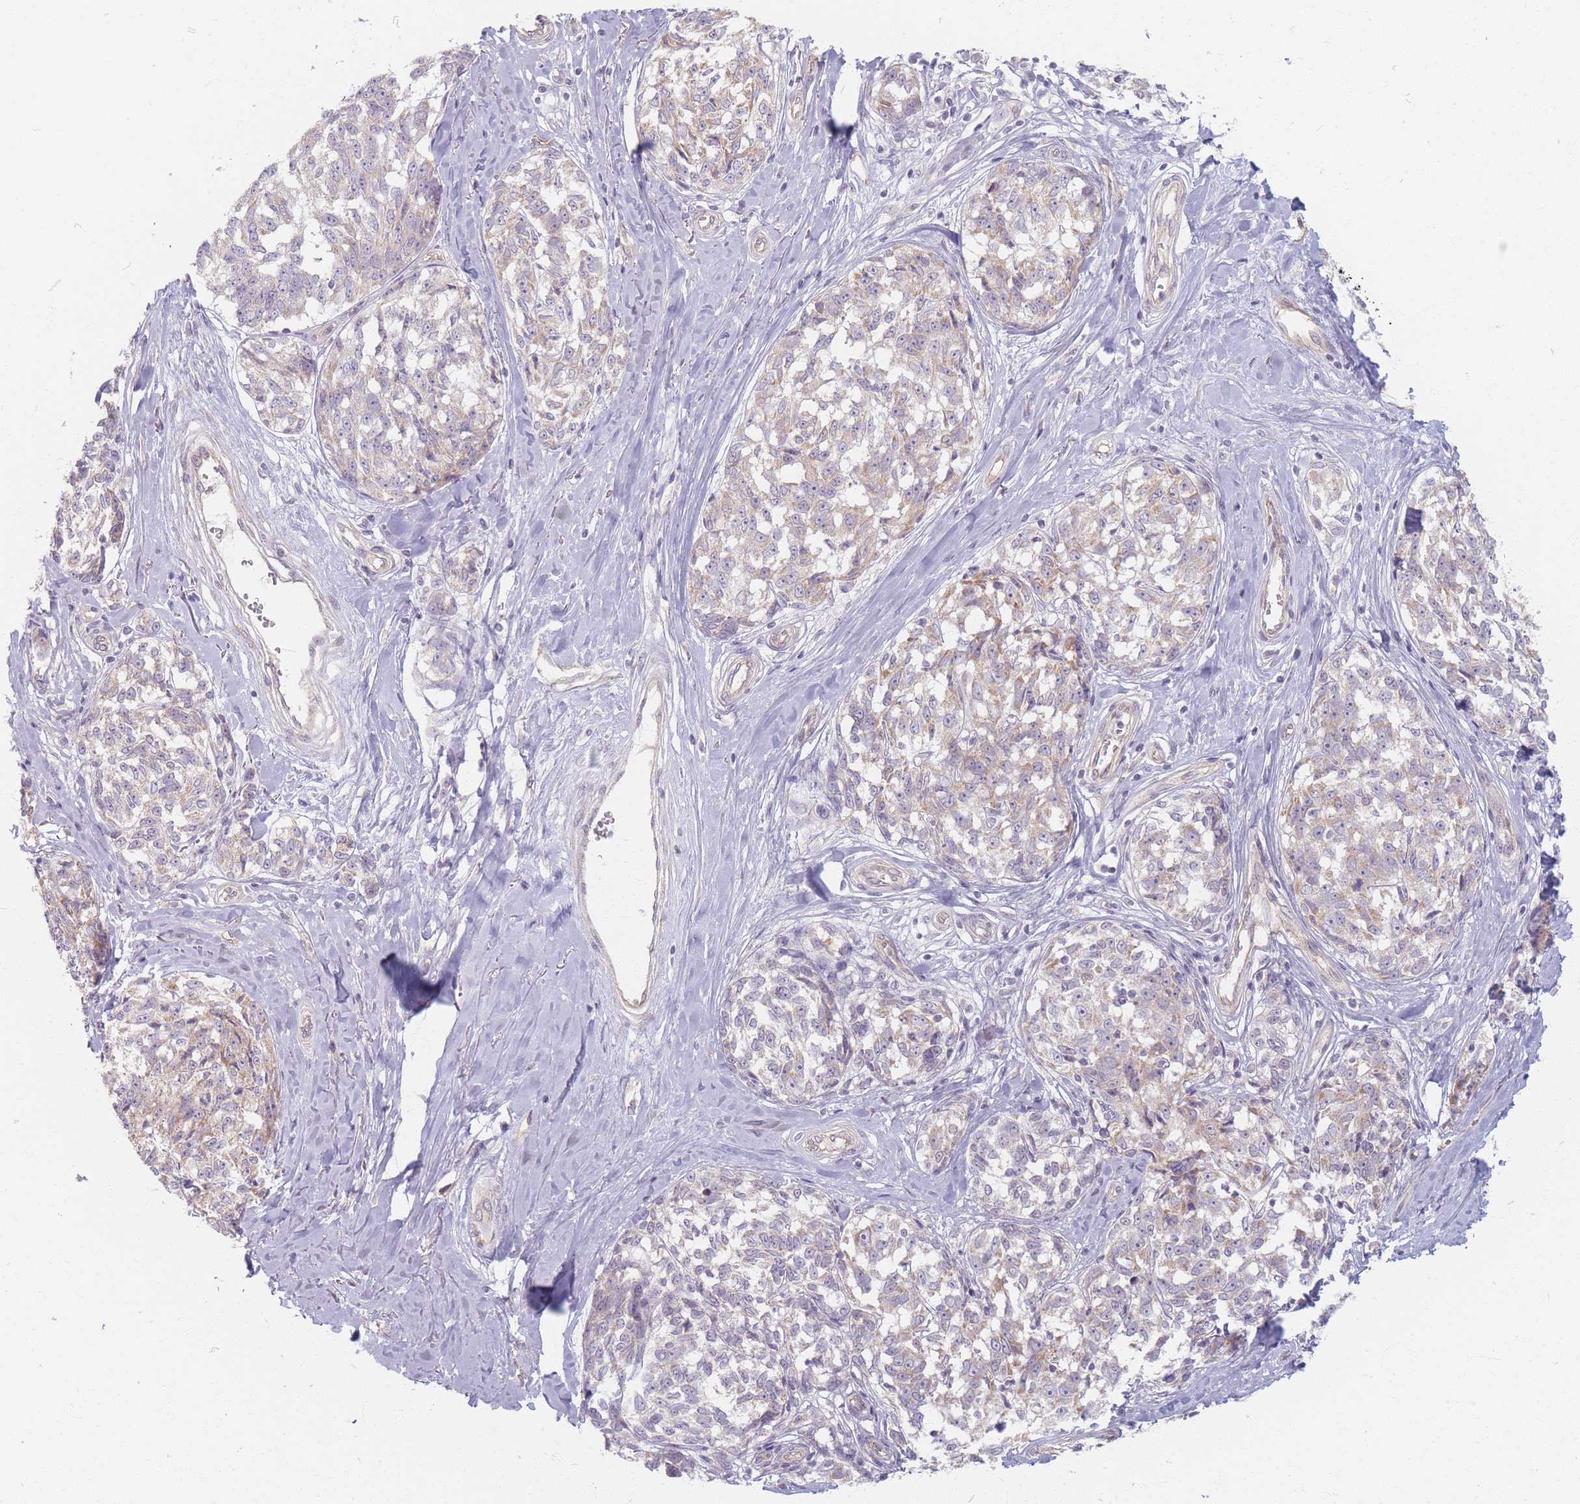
{"staining": {"intensity": "weak", "quantity": "25%-75%", "location": "cytoplasmic/membranous"}, "tissue": "melanoma", "cell_type": "Tumor cells", "image_type": "cancer", "snomed": [{"axis": "morphology", "description": "Normal tissue, NOS"}, {"axis": "morphology", "description": "Malignant melanoma, NOS"}, {"axis": "topography", "description": "Skin"}], "caption": "There is low levels of weak cytoplasmic/membranous expression in tumor cells of malignant melanoma, as demonstrated by immunohistochemical staining (brown color).", "gene": "CHCHD7", "patient": {"sex": "female", "age": 64}}